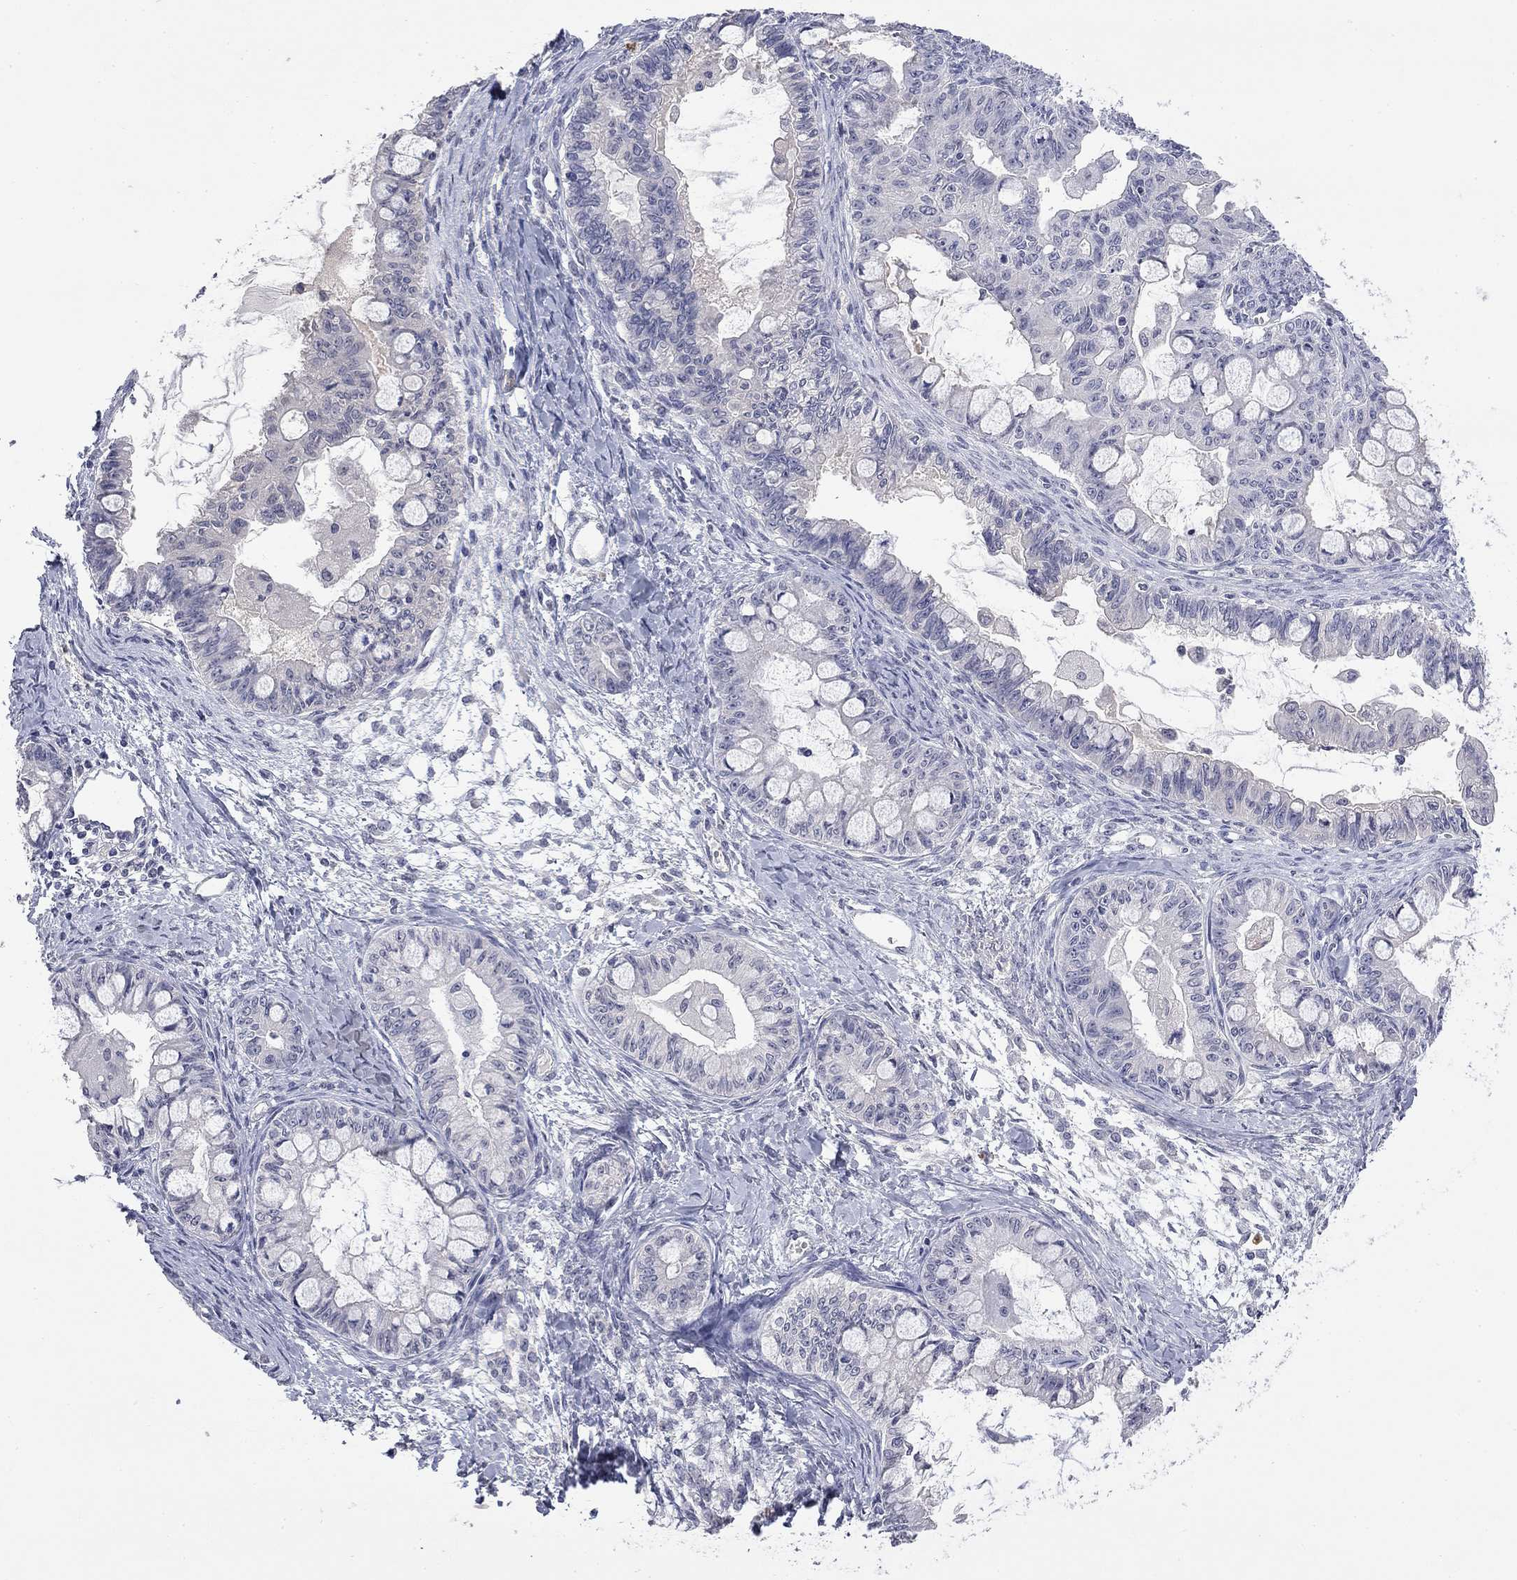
{"staining": {"intensity": "negative", "quantity": "none", "location": "none"}, "tissue": "ovarian cancer", "cell_type": "Tumor cells", "image_type": "cancer", "snomed": [{"axis": "morphology", "description": "Cystadenocarcinoma, mucinous, NOS"}, {"axis": "topography", "description": "Ovary"}], "caption": "IHC photomicrograph of neoplastic tissue: mucinous cystadenocarcinoma (ovarian) stained with DAB (3,3'-diaminobenzidine) displays no significant protein staining in tumor cells. (DAB (3,3'-diaminobenzidine) immunohistochemistry visualized using brightfield microscopy, high magnification).", "gene": "SLC51A", "patient": {"sex": "female", "age": 63}}